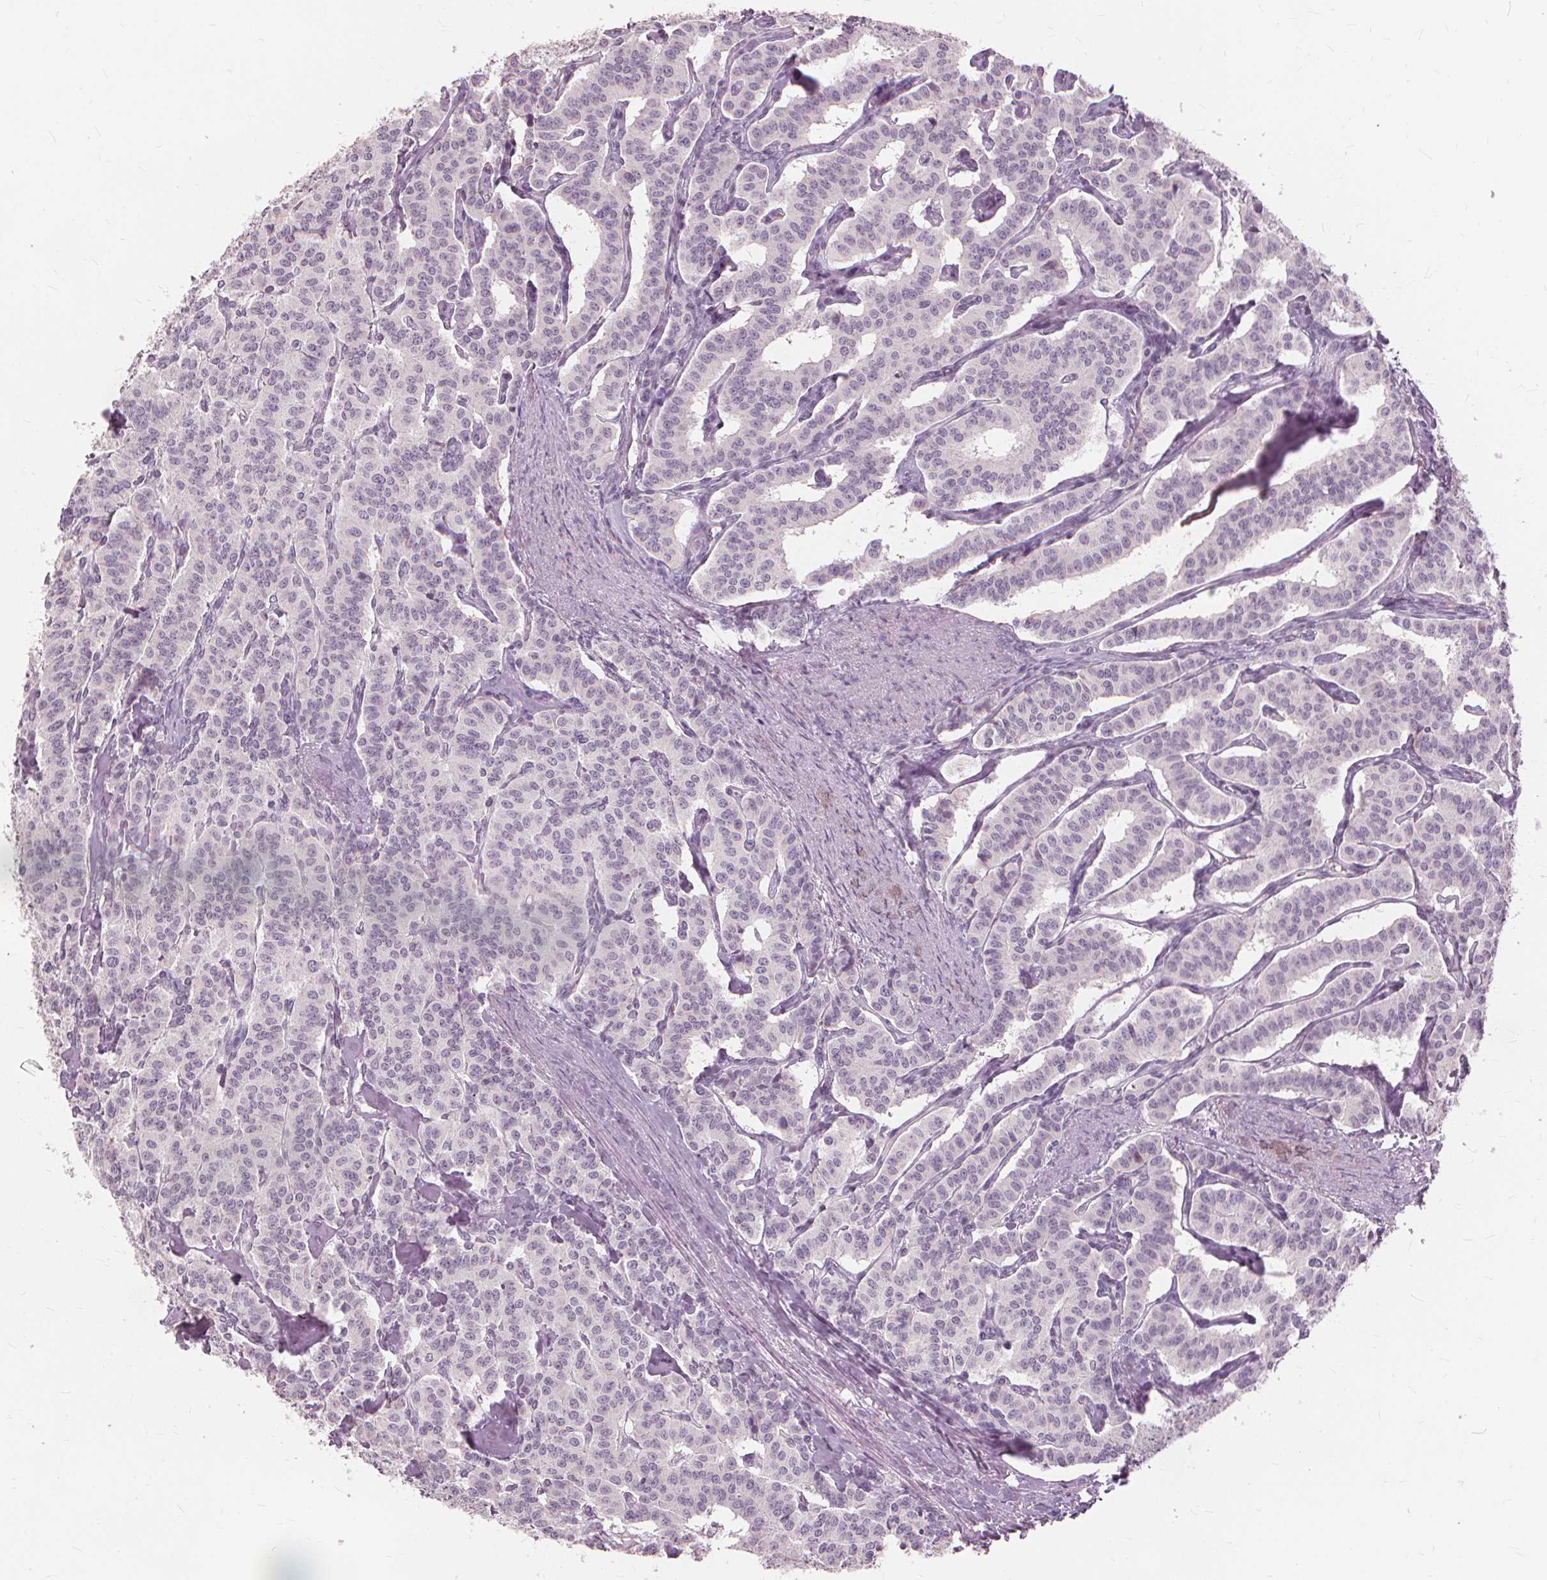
{"staining": {"intensity": "negative", "quantity": "none", "location": "none"}, "tissue": "carcinoid", "cell_type": "Tumor cells", "image_type": "cancer", "snomed": [{"axis": "morphology", "description": "Carcinoid, malignant, NOS"}, {"axis": "topography", "description": "Lung"}], "caption": "The image displays no staining of tumor cells in carcinoid (malignant).", "gene": "SFTPD", "patient": {"sex": "female", "age": 46}}